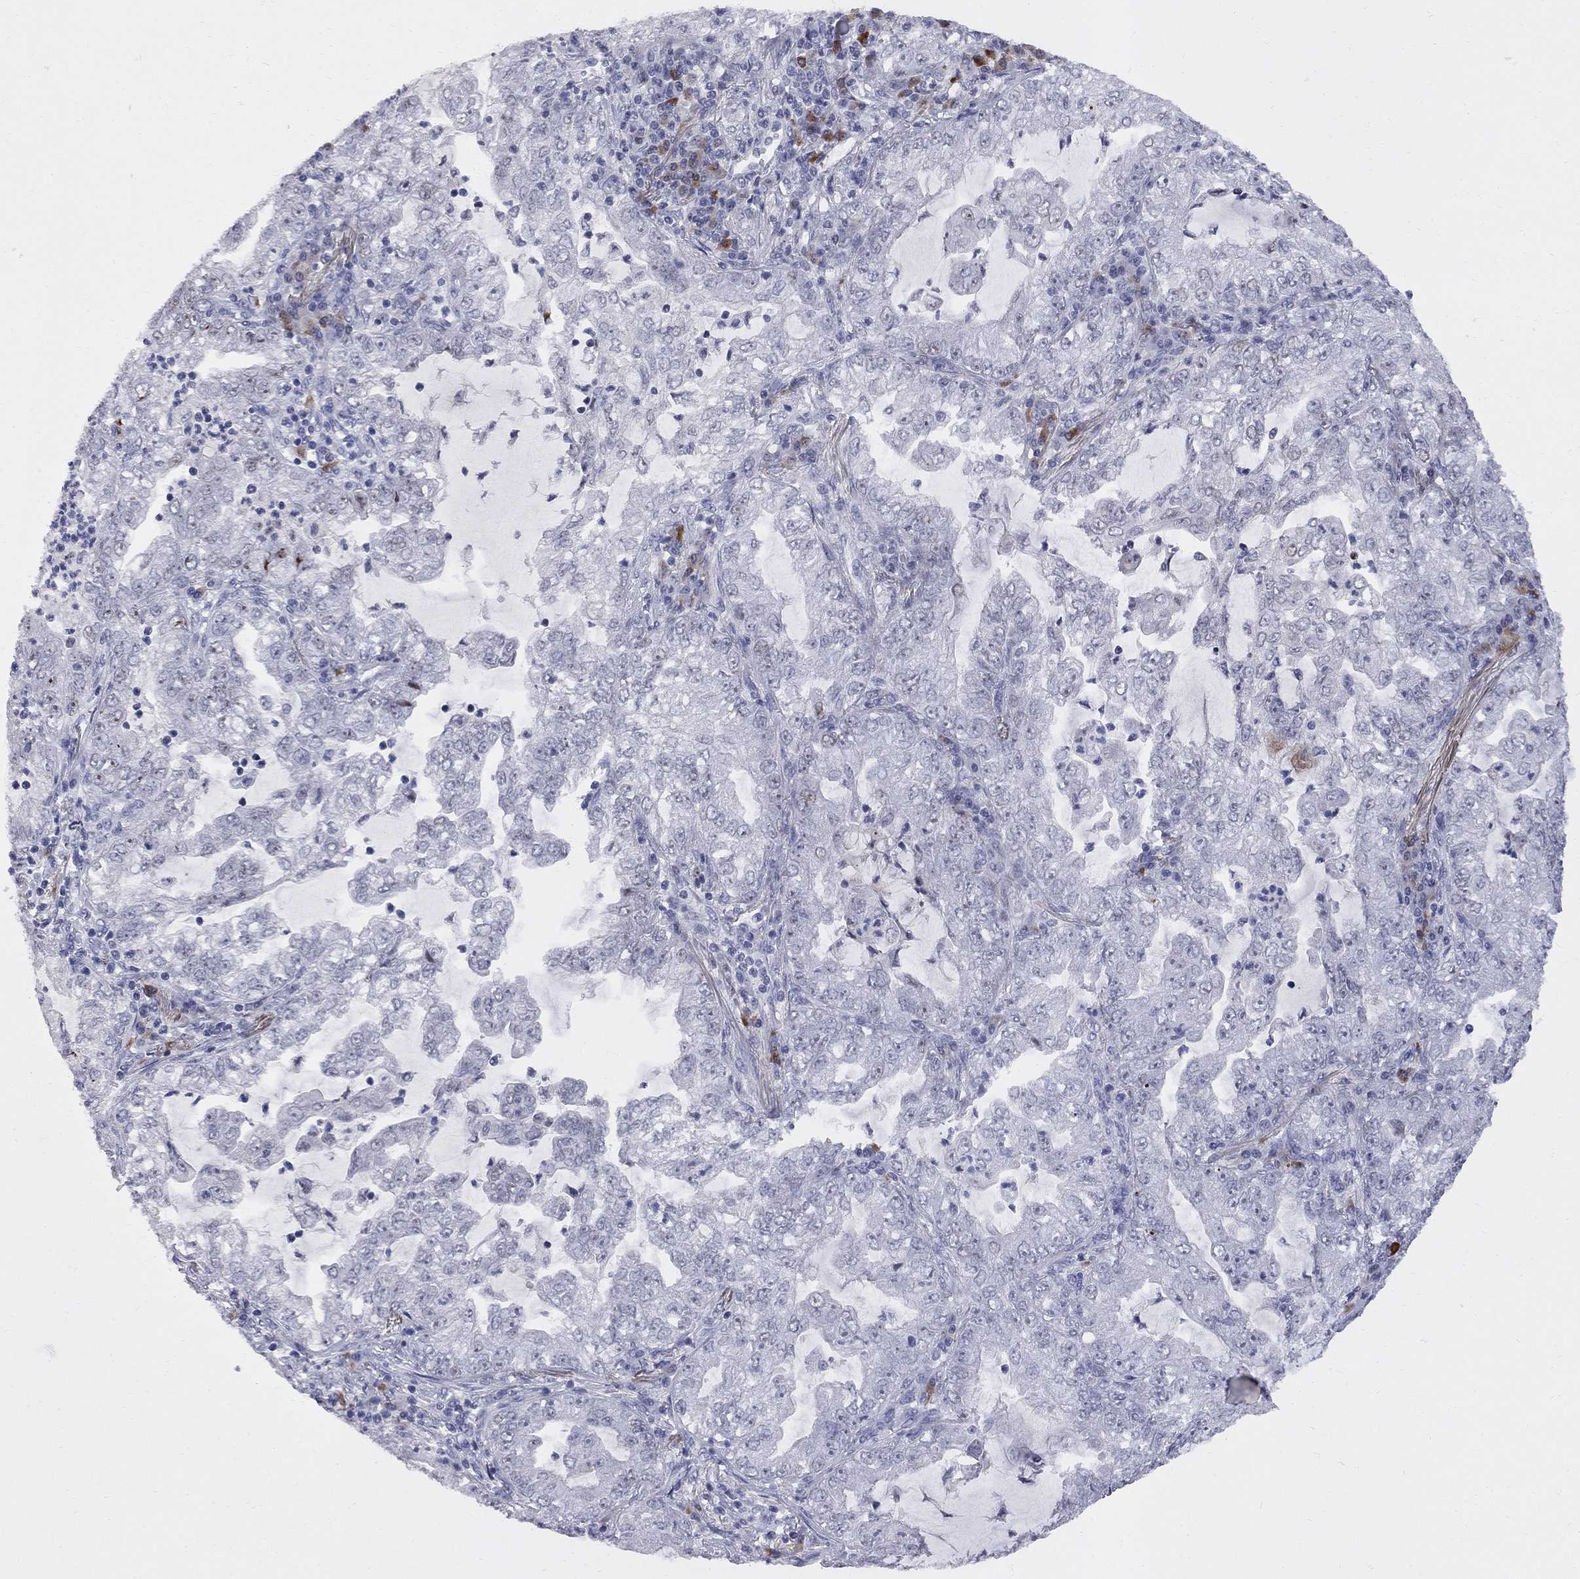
{"staining": {"intensity": "negative", "quantity": "none", "location": "none"}, "tissue": "lung cancer", "cell_type": "Tumor cells", "image_type": "cancer", "snomed": [{"axis": "morphology", "description": "Adenocarcinoma, NOS"}, {"axis": "topography", "description": "Lung"}], "caption": "Tumor cells are negative for protein expression in human adenocarcinoma (lung). (Stains: DAB (3,3'-diaminobenzidine) IHC with hematoxylin counter stain, Microscopy: brightfield microscopy at high magnification).", "gene": "DHX33", "patient": {"sex": "female", "age": 73}}